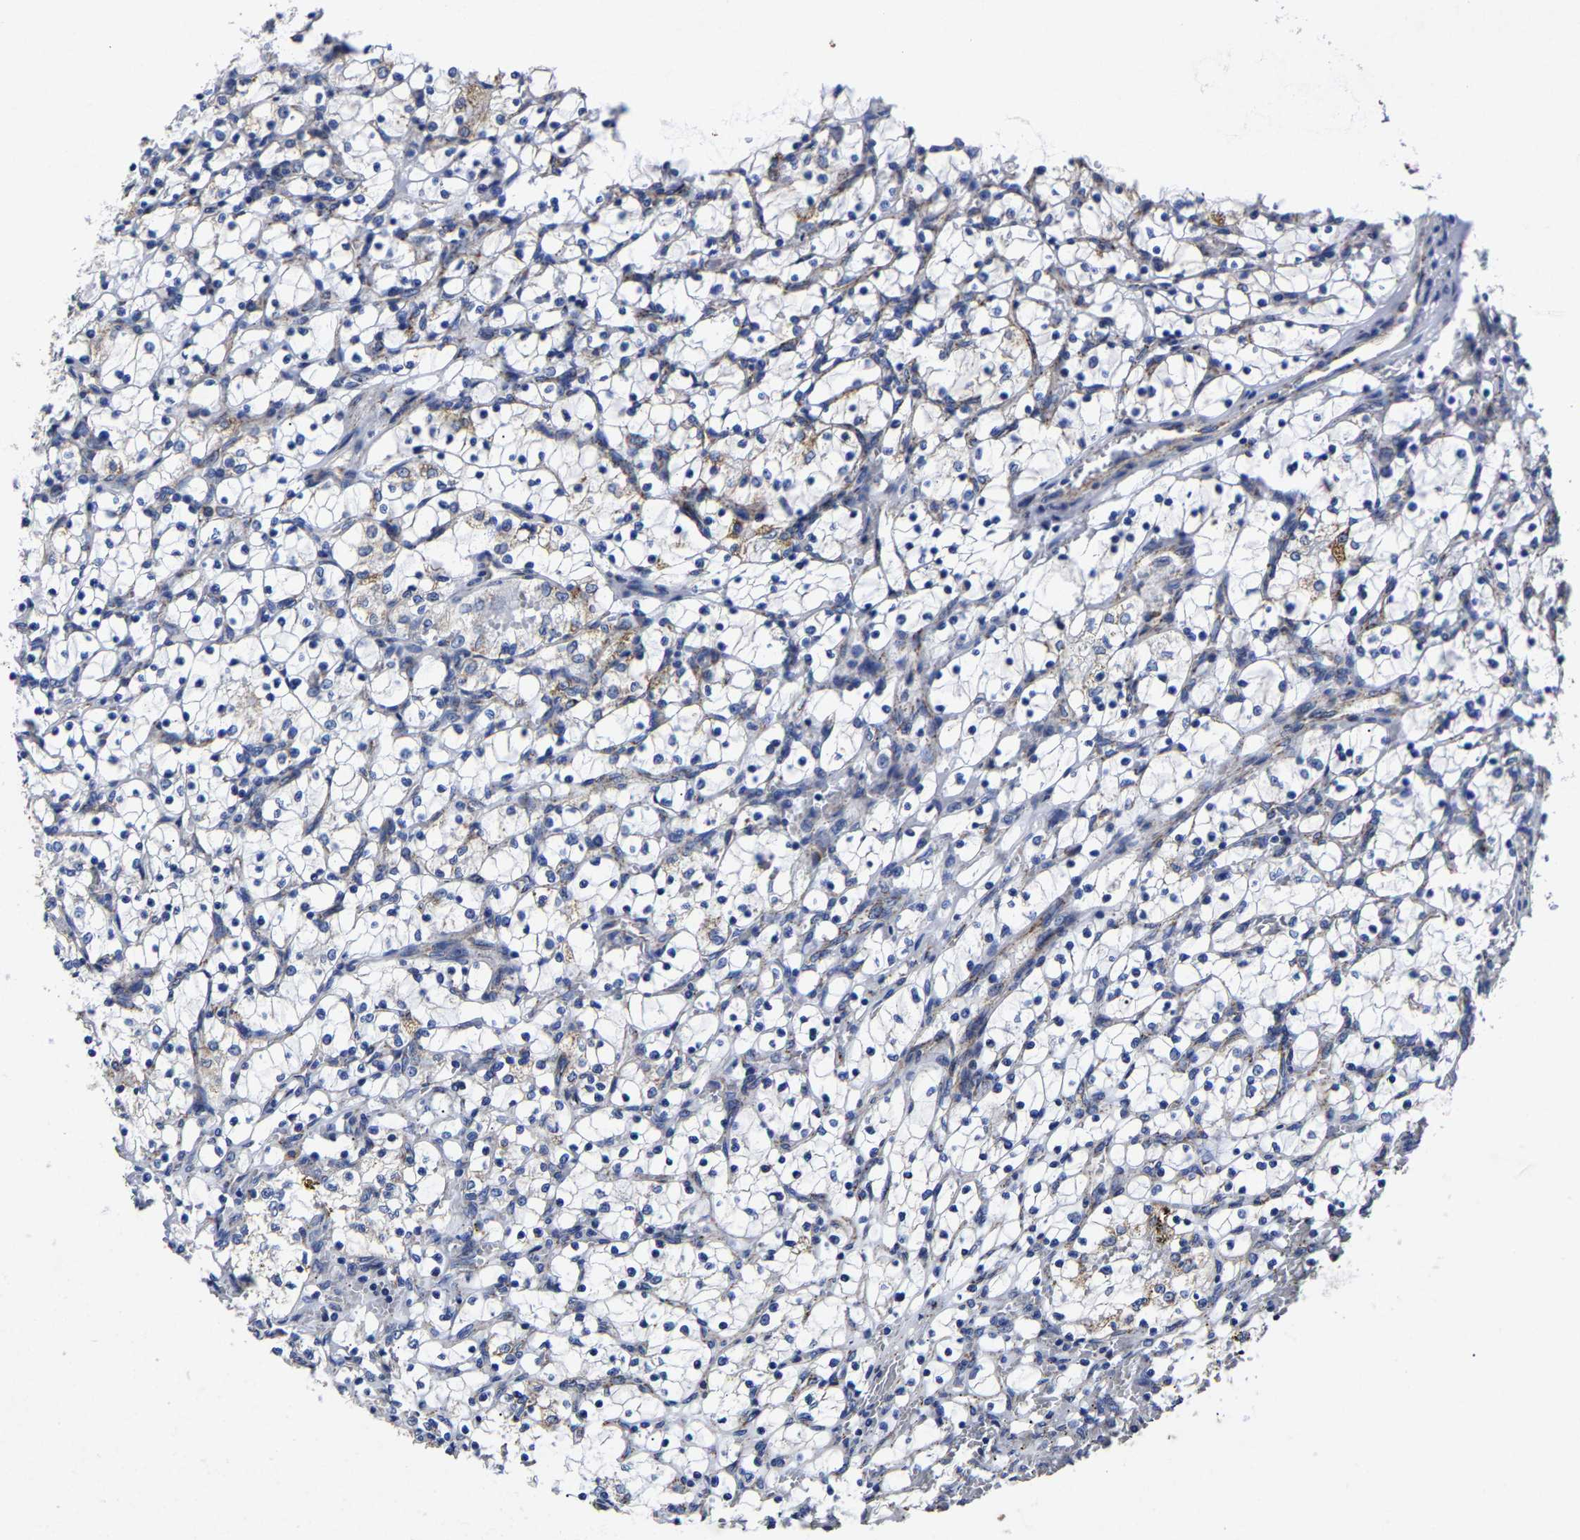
{"staining": {"intensity": "weak", "quantity": "<25%", "location": "cytoplasmic/membranous"}, "tissue": "renal cancer", "cell_type": "Tumor cells", "image_type": "cancer", "snomed": [{"axis": "morphology", "description": "Adenocarcinoma, NOS"}, {"axis": "topography", "description": "Kidney"}], "caption": "Tumor cells show no significant protein expression in renal cancer (adenocarcinoma).", "gene": "AASS", "patient": {"sex": "female", "age": 69}}